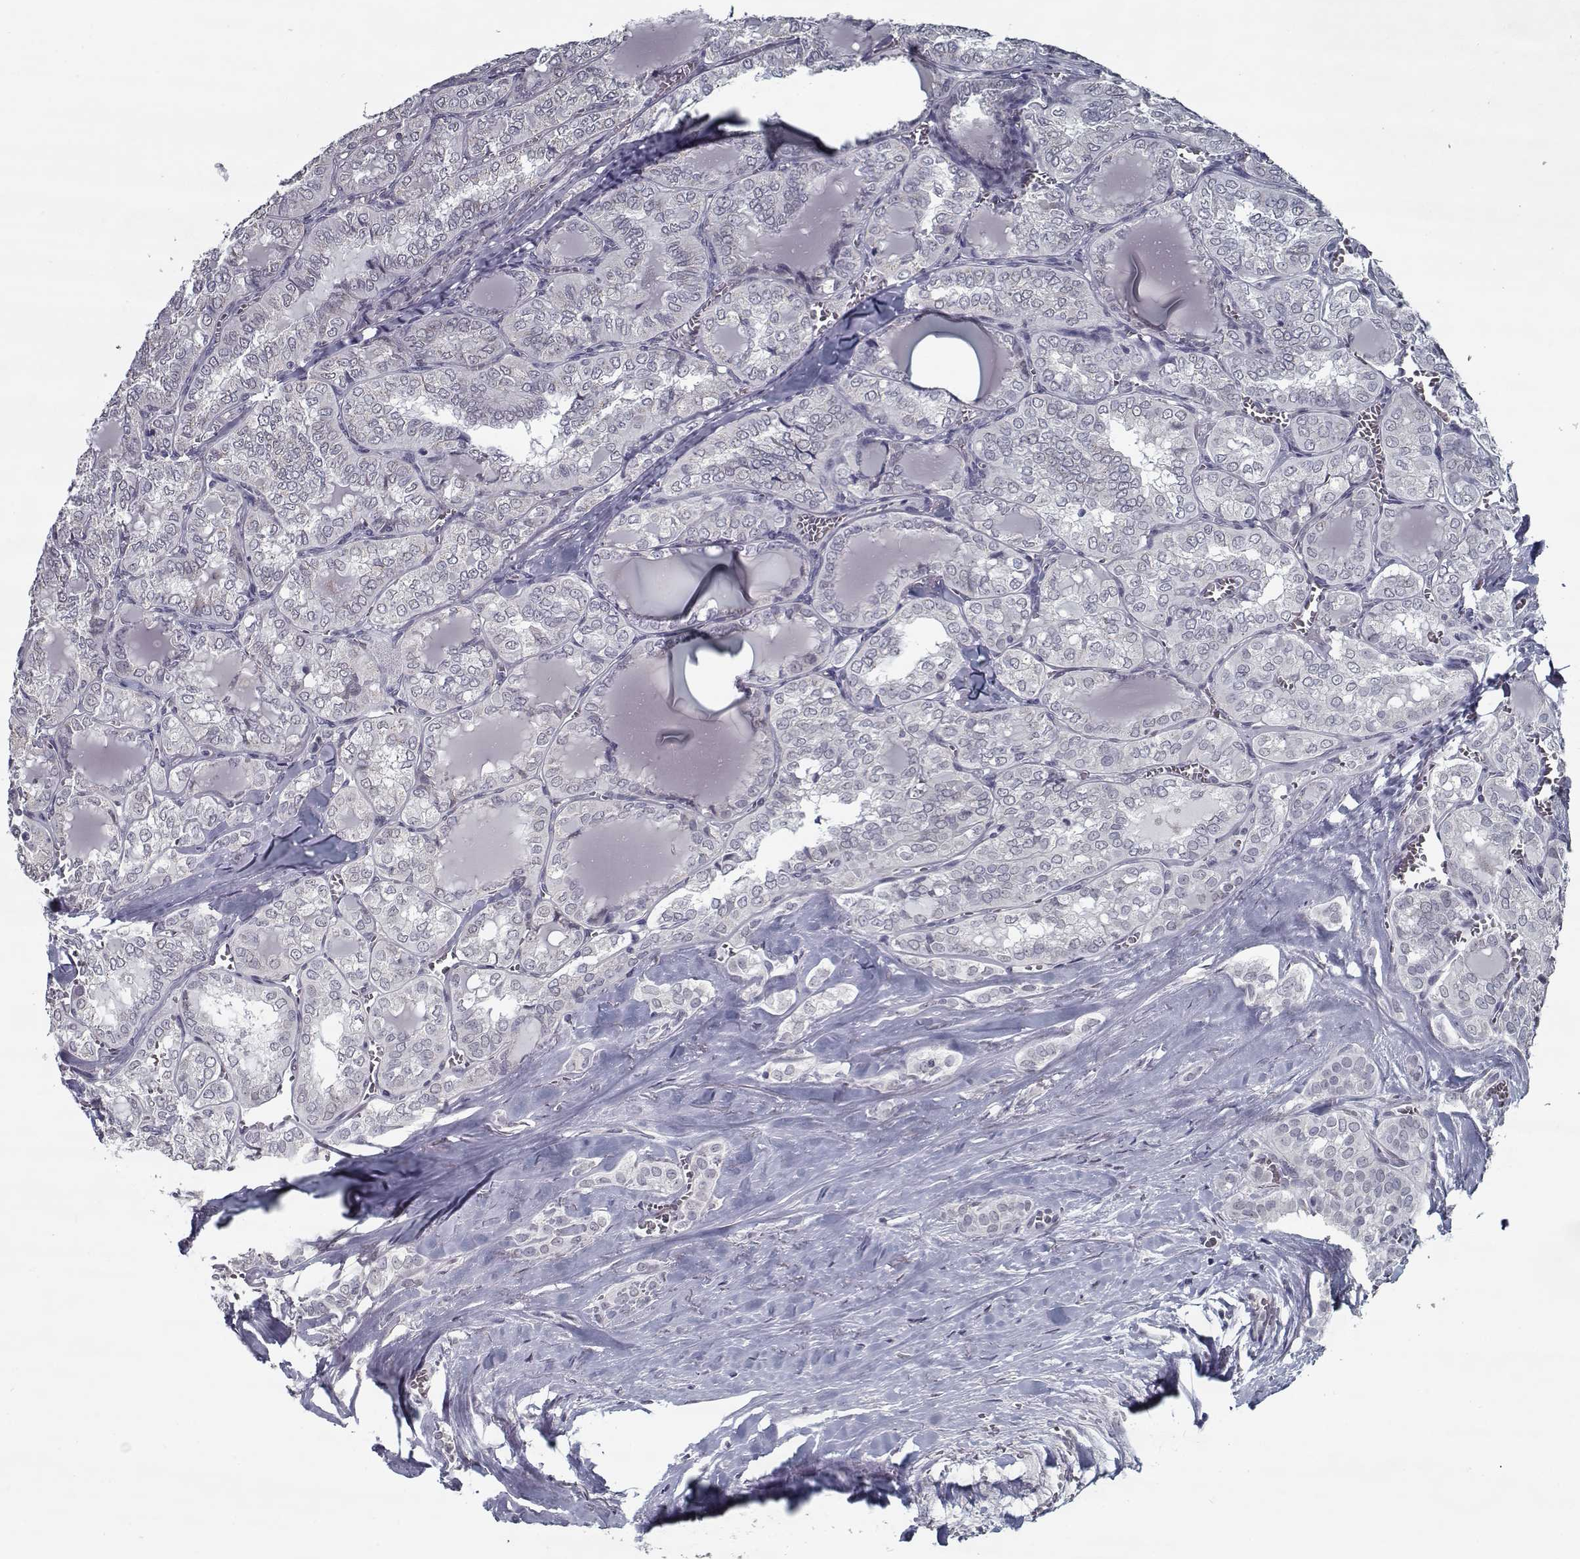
{"staining": {"intensity": "negative", "quantity": "none", "location": "none"}, "tissue": "thyroid cancer", "cell_type": "Tumor cells", "image_type": "cancer", "snomed": [{"axis": "morphology", "description": "Papillary adenocarcinoma, NOS"}, {"axis": "topography", "description": "Thyroid gland"}], "caption": "Immunohistochemistry image of neoplastic tissue: human papillary adenocarcinoma (thyroid) stained with DAB reveals no significant protein positivity in tumor cells.", "gene": "SEC16B", "patient": {"sex": "female", "age": 41}}